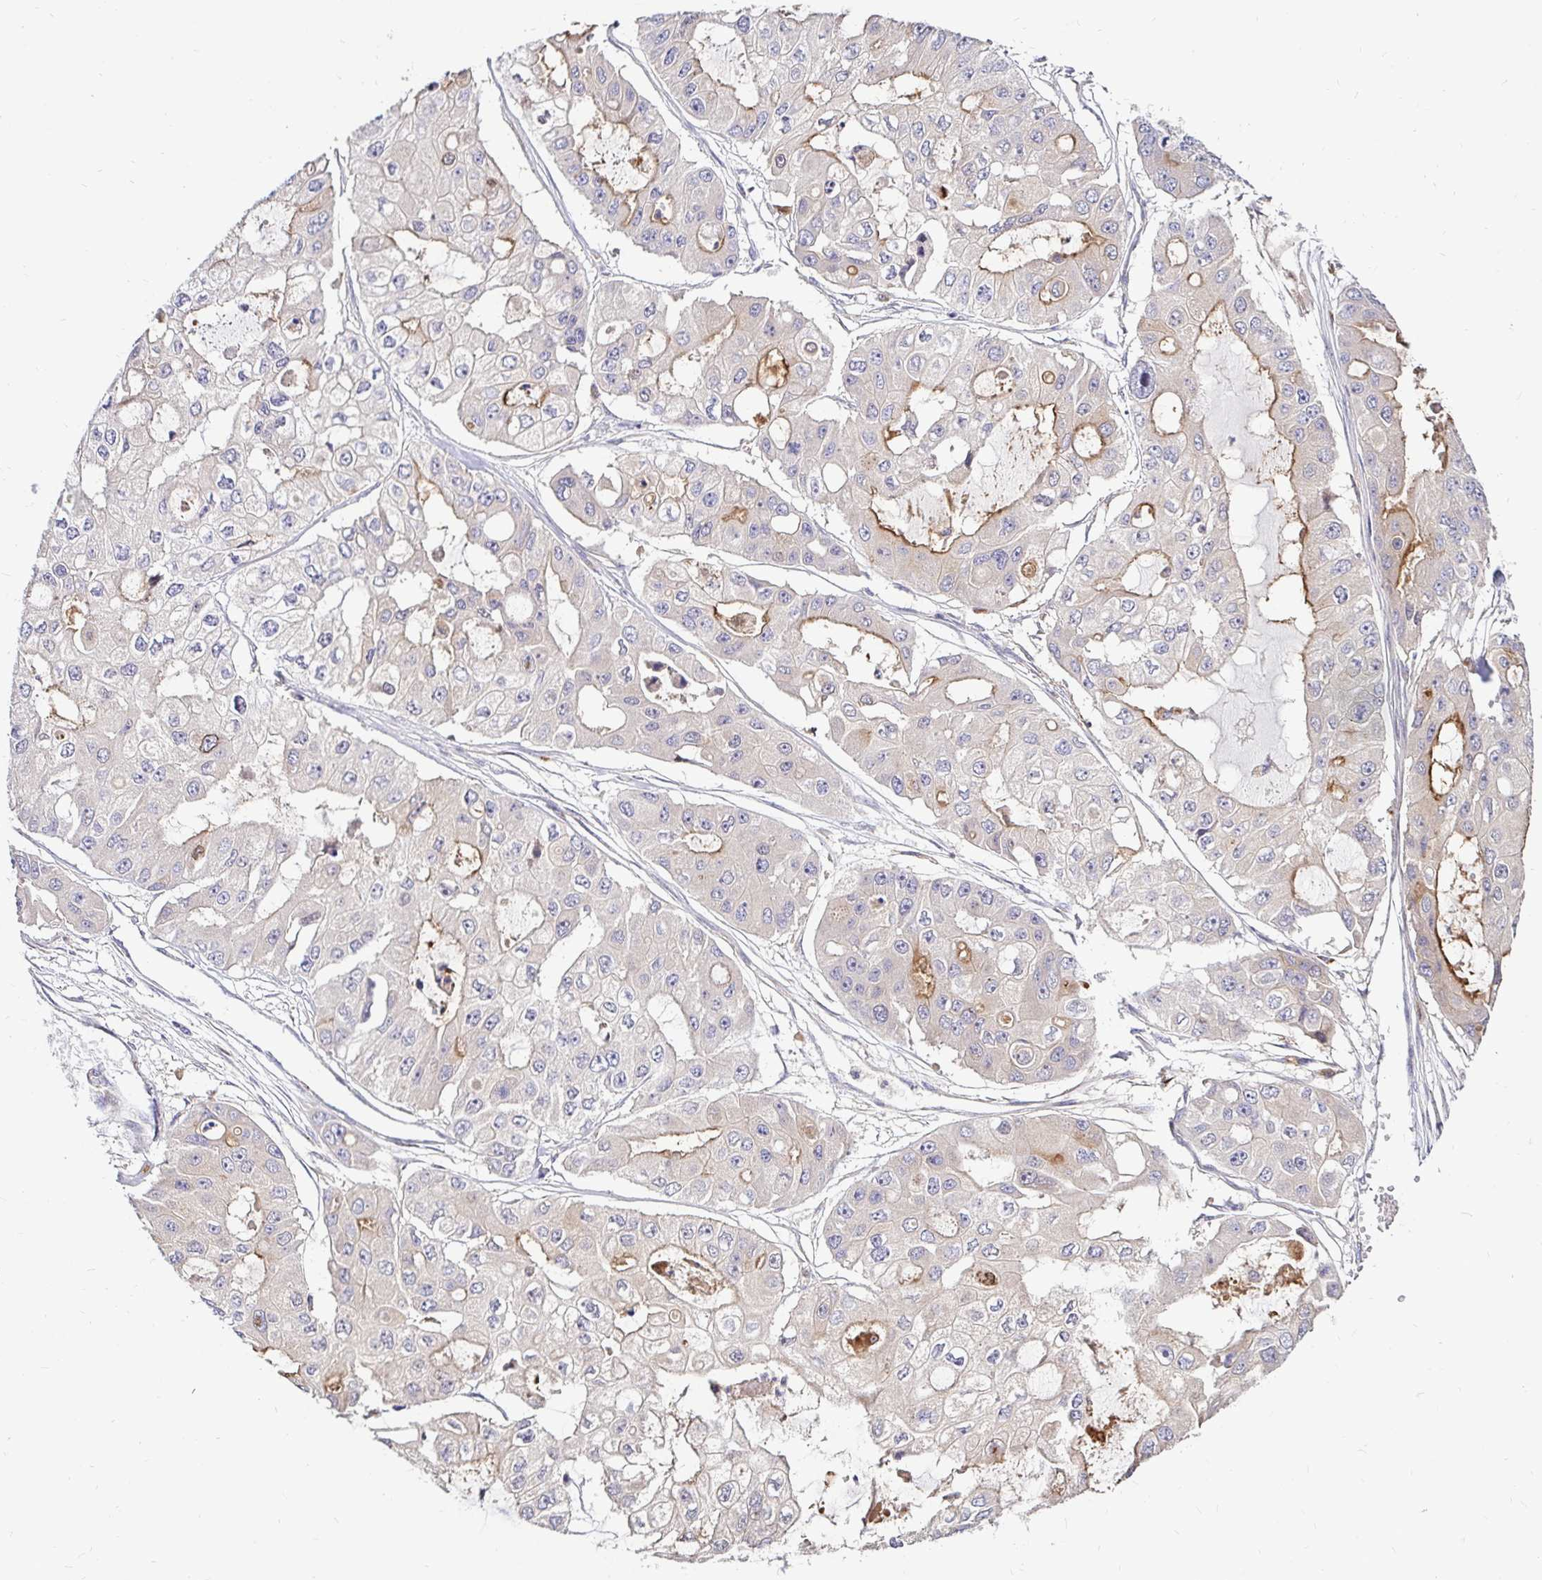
{"staining": {"intensity": "moderate", "quantity": "<25%", "location": "cytoplasmic/membranous"}, "tissue": "ovarian cancer", "cell_type": "Tumor cells", "image_type": "cancer", "snomed": [{"axis": "morphology", "description": "Cystadenocarcinoma, serous, NOS"}, {"axis": "topography", "description": "Ovary"}], "caption": "DAB immunohistochemical staining of ovarian serous cystadenocarcinoma demonstrates moderate cytoplasmic/membranous protein staining in about <25% of tumor cells.", "gene": "IDUA", "patient": {"sex": "female", "age": 56}}